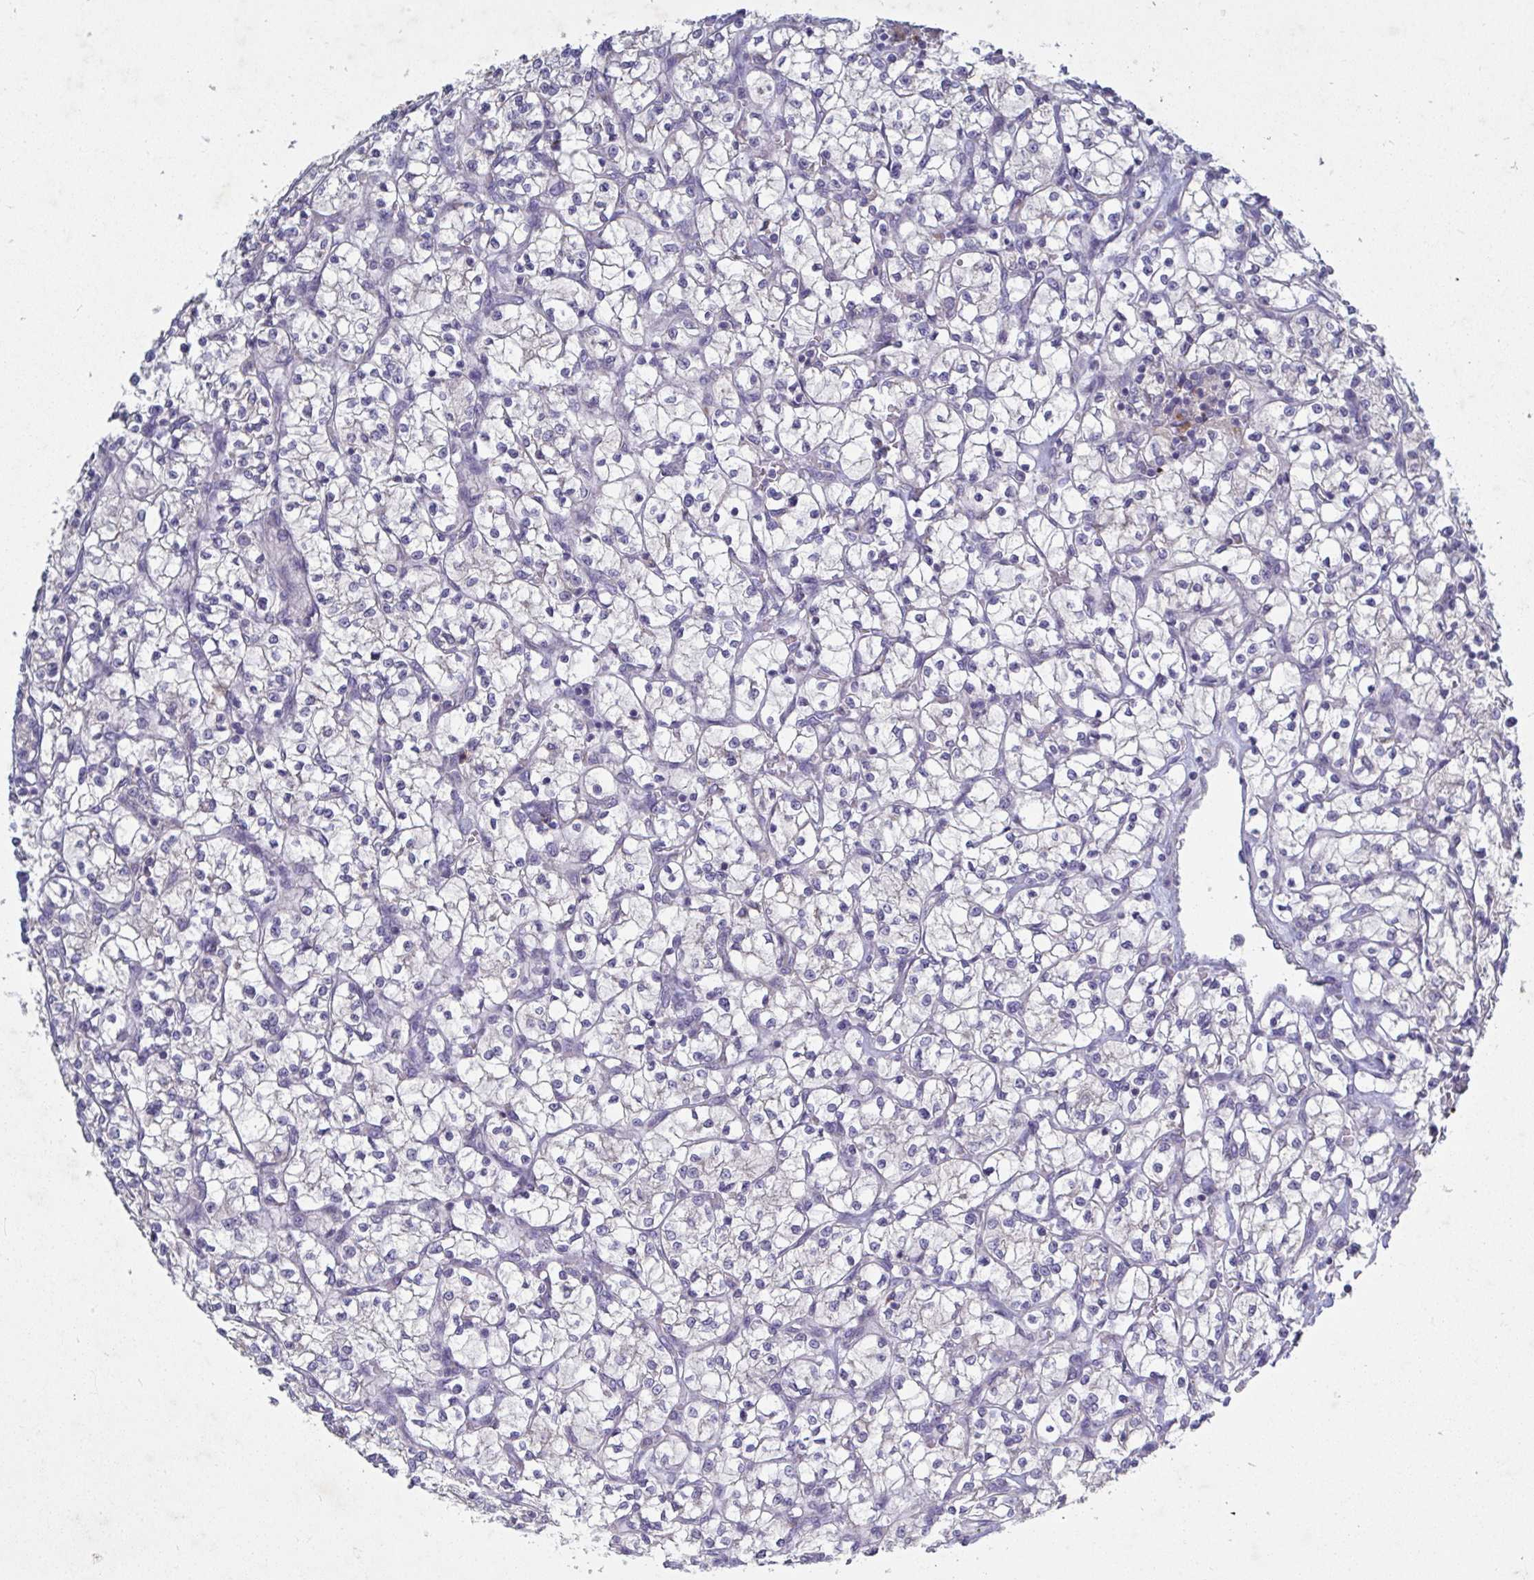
{"staining": {"intensity": "negative", "quantity": "none", "location": "none"}, "tissue": "renal cancer", "cell_type": "Tumor cells", "image_type": "cancer", "snomed": [{"axis": "morphology", "description": "Adenocarcinoma, NOS"}, {"axis": "topography", "description": "Kidney"}], "caption": "IHC image of neoplastic tissue: renal cancer (adenocarcinoma) stained with DAB shows no significant protein positivity in tumor cells. The staining is performed using DAB (3,3'-diaminobenzidine) brown chromogen with nuclei counter-stained in using hematoxylin.", "gene": "GALNT13", "patient": {"sex": "female", "age": 64}}